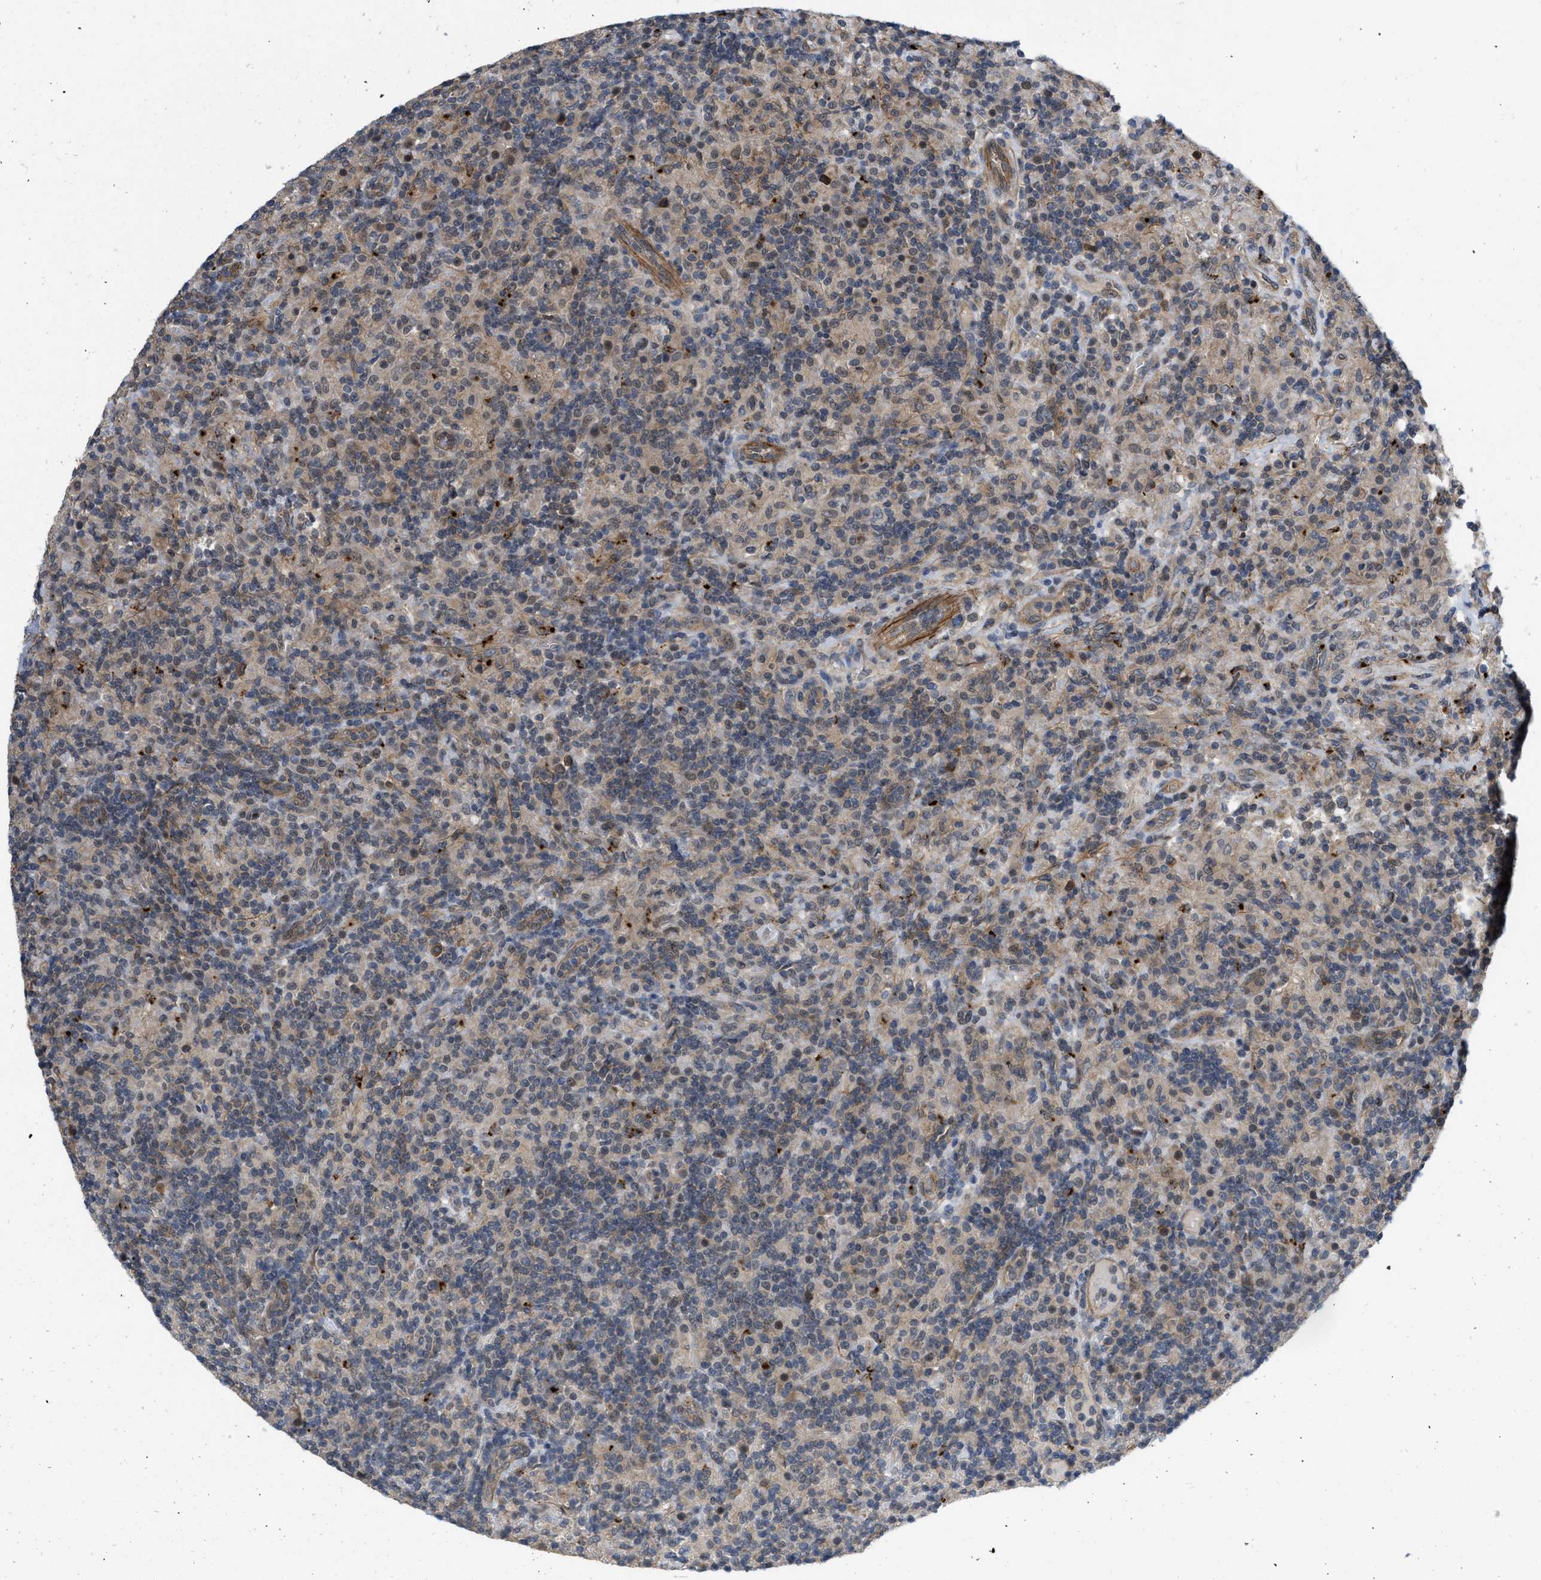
{"staining": {"intensity": "negative", "quantity": "none", "location": "none"}, "tissue": "lymphoma", "cell_type": "Tumor cells", "image_type": "cancer", "snomed": [{"axis": "morphology", "description": "Hodgkin's disease, NOS"}, {"axis": "topography", "description": "Lymph node"}], "caption": "The photomicrograph exhibits no significant positivity in tumor cells of lymphoma. (DAB IHC with hematoxylin counter stain).", "gene": "NAPEPLD", "patient": {"sex": "male", "age": 70}}